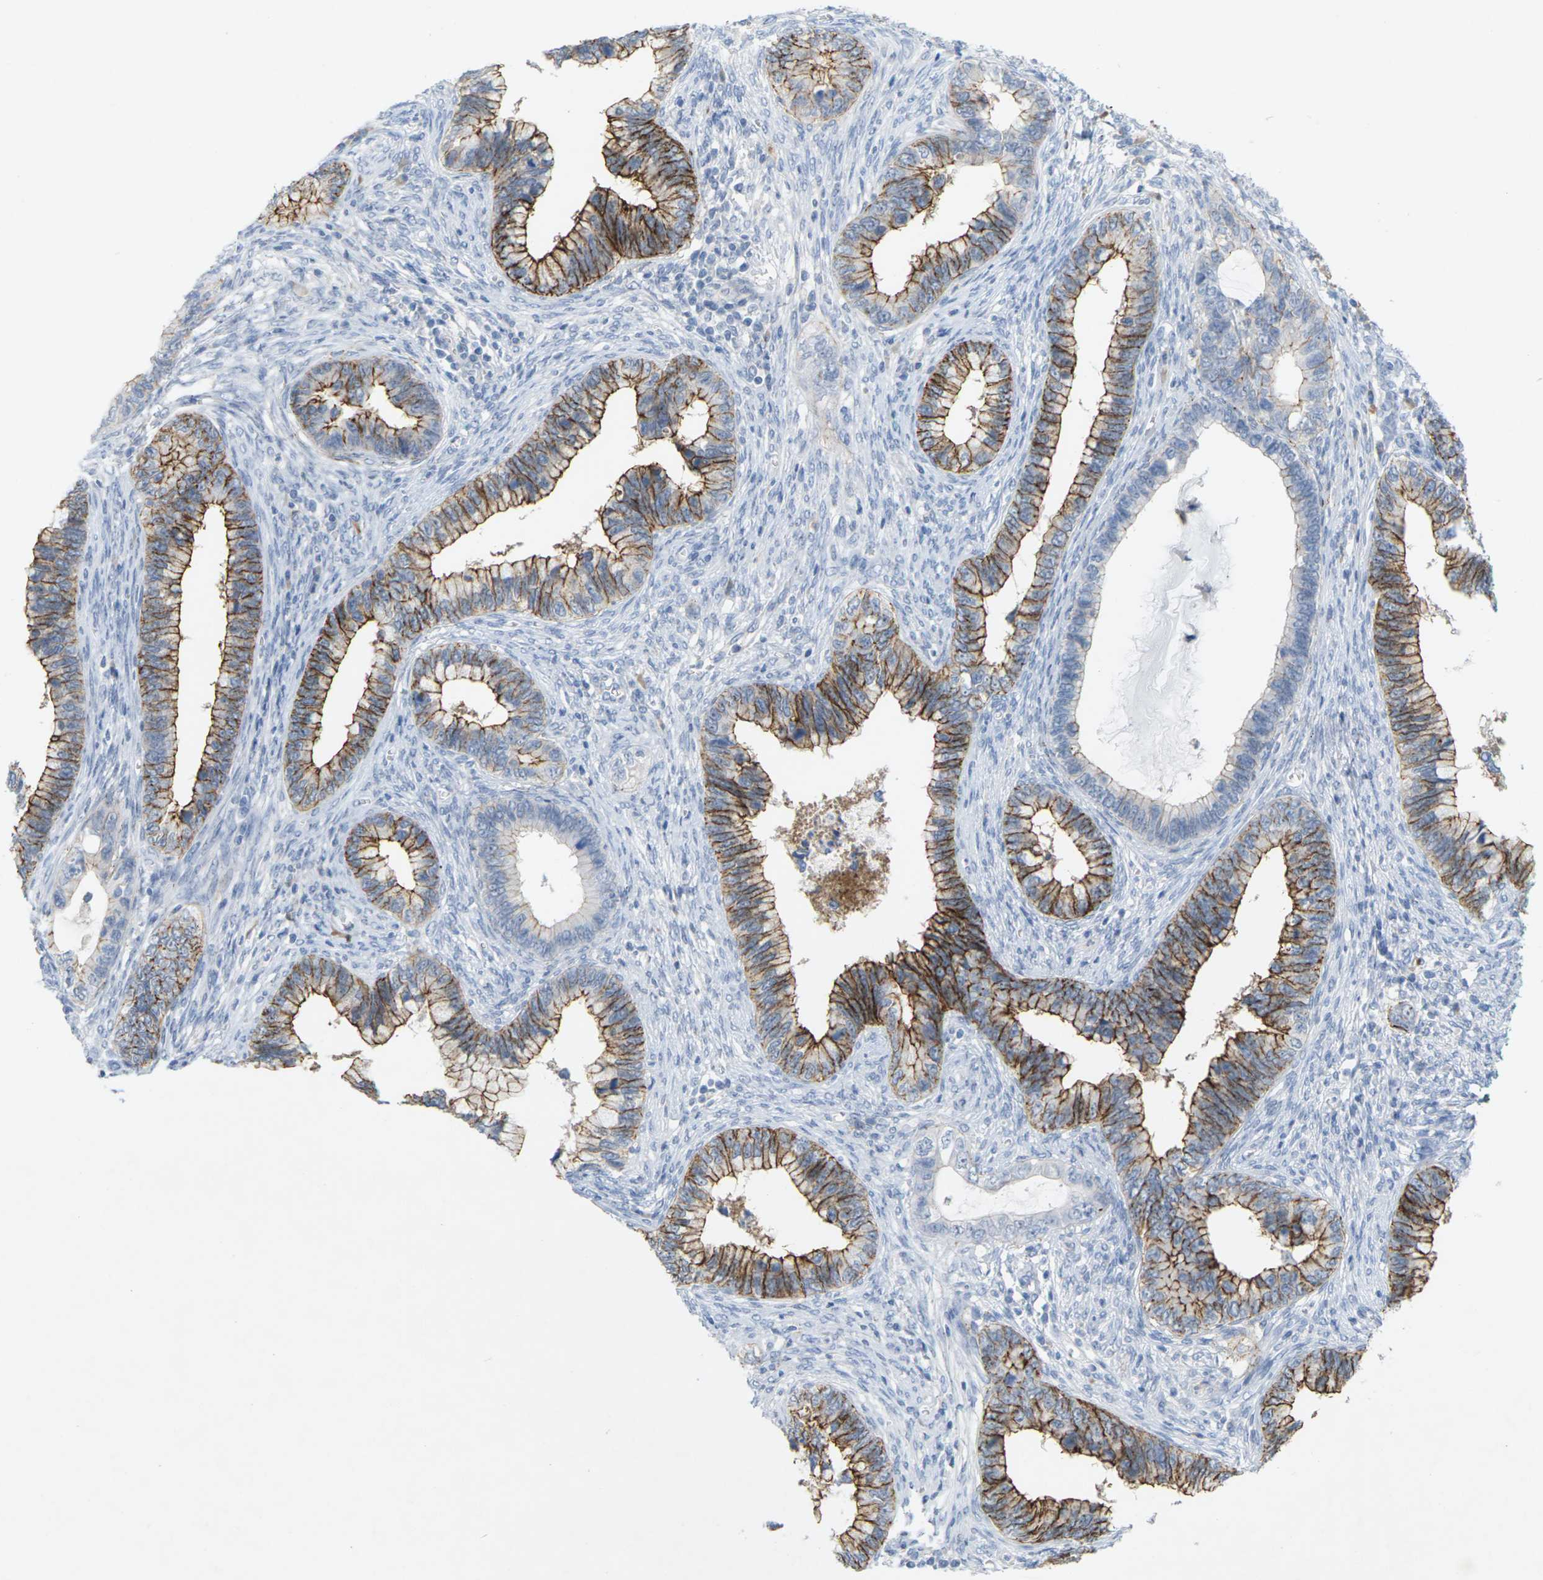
{"staining": {"intensity": "strong", "quantity": "25%-75%", "location": "cytoplasmic/membranous"}, "tissue": "cervical cancer", "cell_type": "Tumor cells", "image_type": "cancer", "snomed": [{"axis": "morphology", "description": "Adenocarcinoma, NOS"}, {"axis": "topography", "description": "Cervix"}], "caption": "About 25%-75% of tumor cells in human cervical cancer demonstrate strong cytoplasmic/membranous protein staining as visualized by brown immunohistochemical staining.", "gene": "CLDN3", "patient": {"sex": "female", "age": 44}}